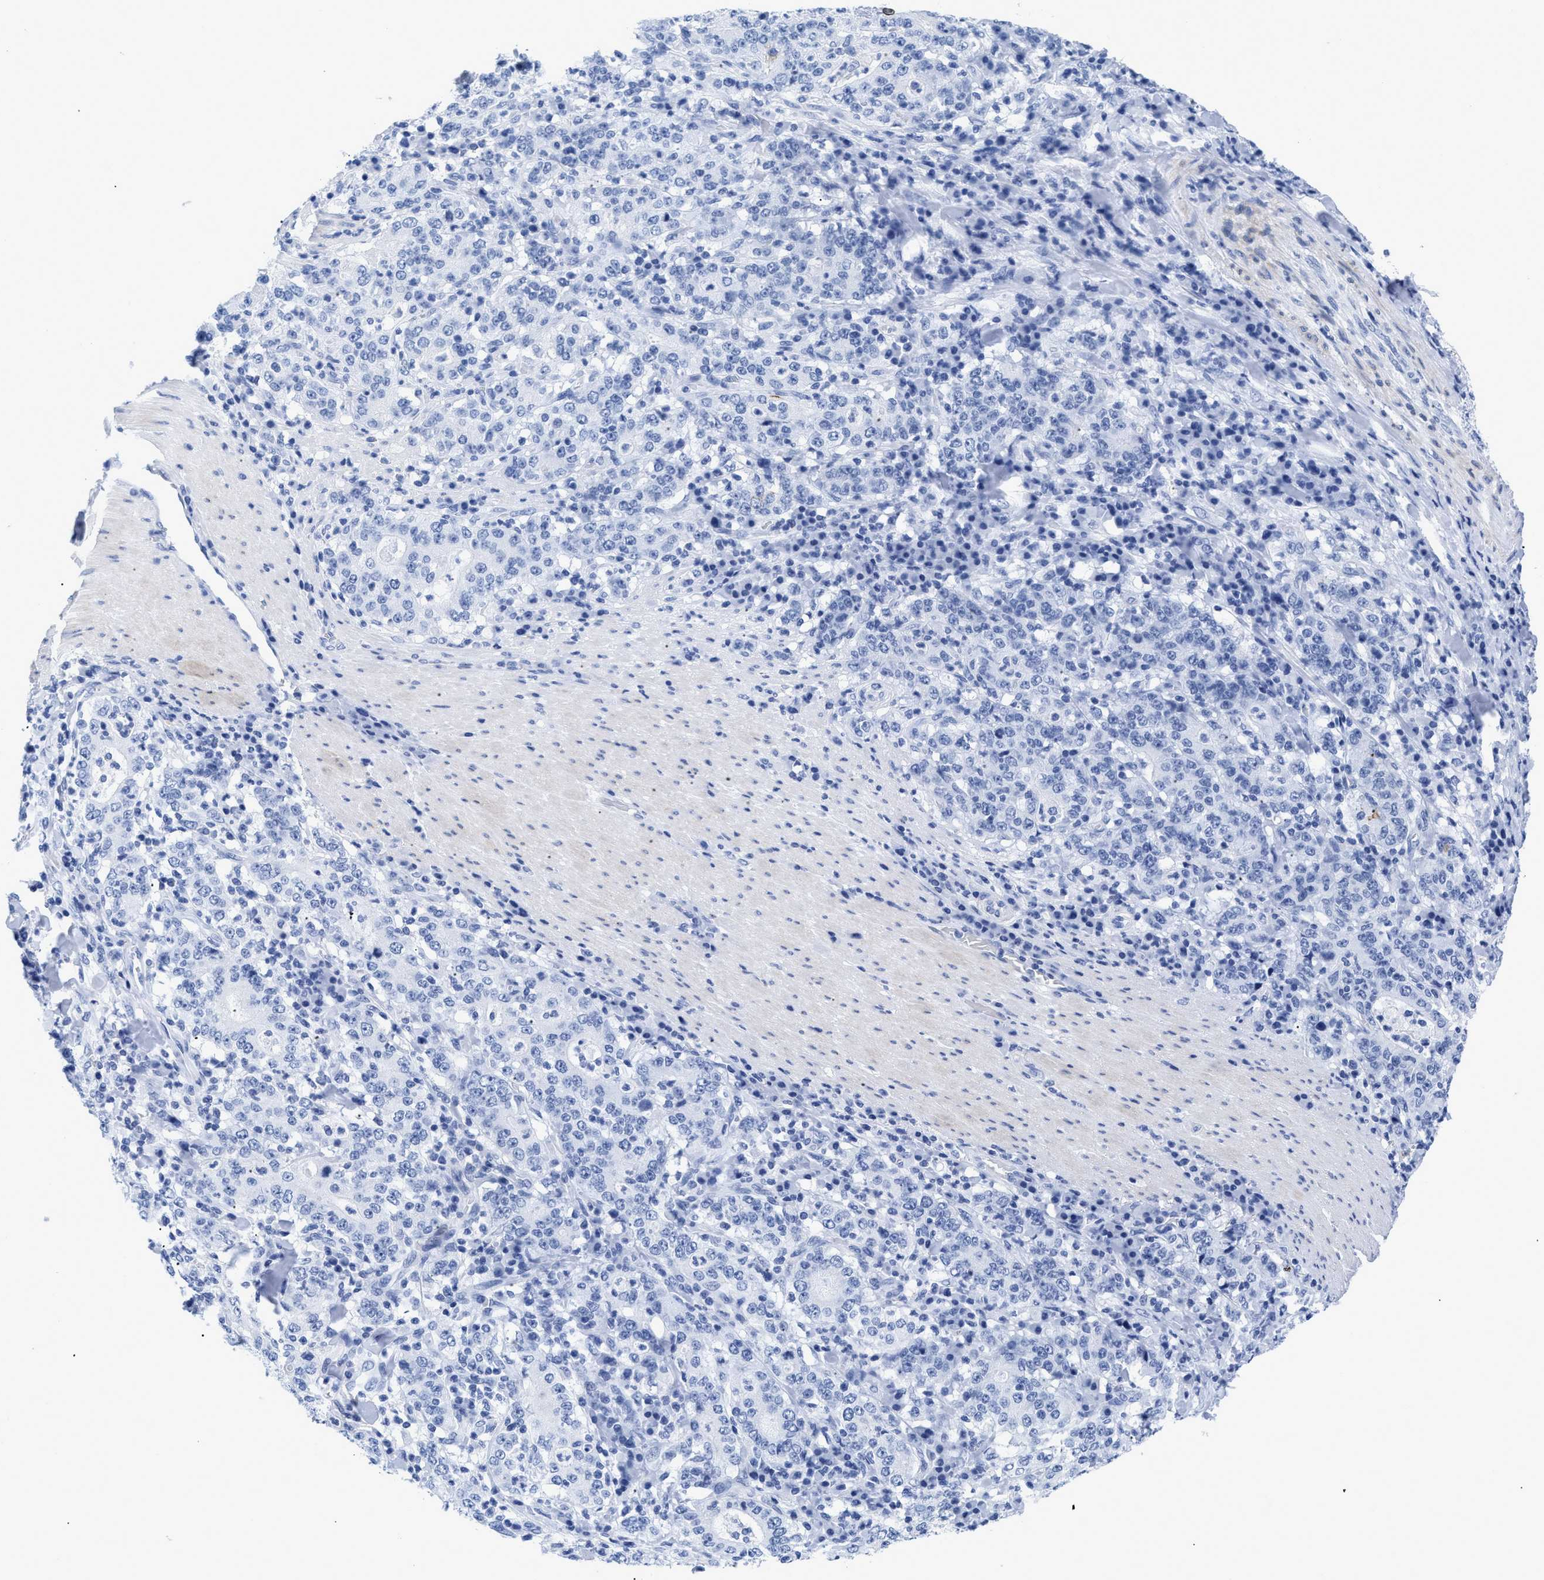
{"staining": {"intensity": "negative", "quantity": "none", "location": "none"}, "tissue": "stomach cancer", "cell_type": "Tumor cells", "image_type": "cancer", "snomed": [{"axis": "morphology", "description": "Normal tissue, NOS"}, {"axis": "morphology", "description": "Adenocarcinoma, NOS"}, {"axis": "topography", "description": "Stomach, upper"}, {"axis": "topography", "description": "Stomach"}], "caption": "DAB immunohistochemical staining of stomach adenocarcinoma reveals no significant positivity in tumor cells.", "gene": "DUSP26", "patient": {"sex": "male", "age": 59}}